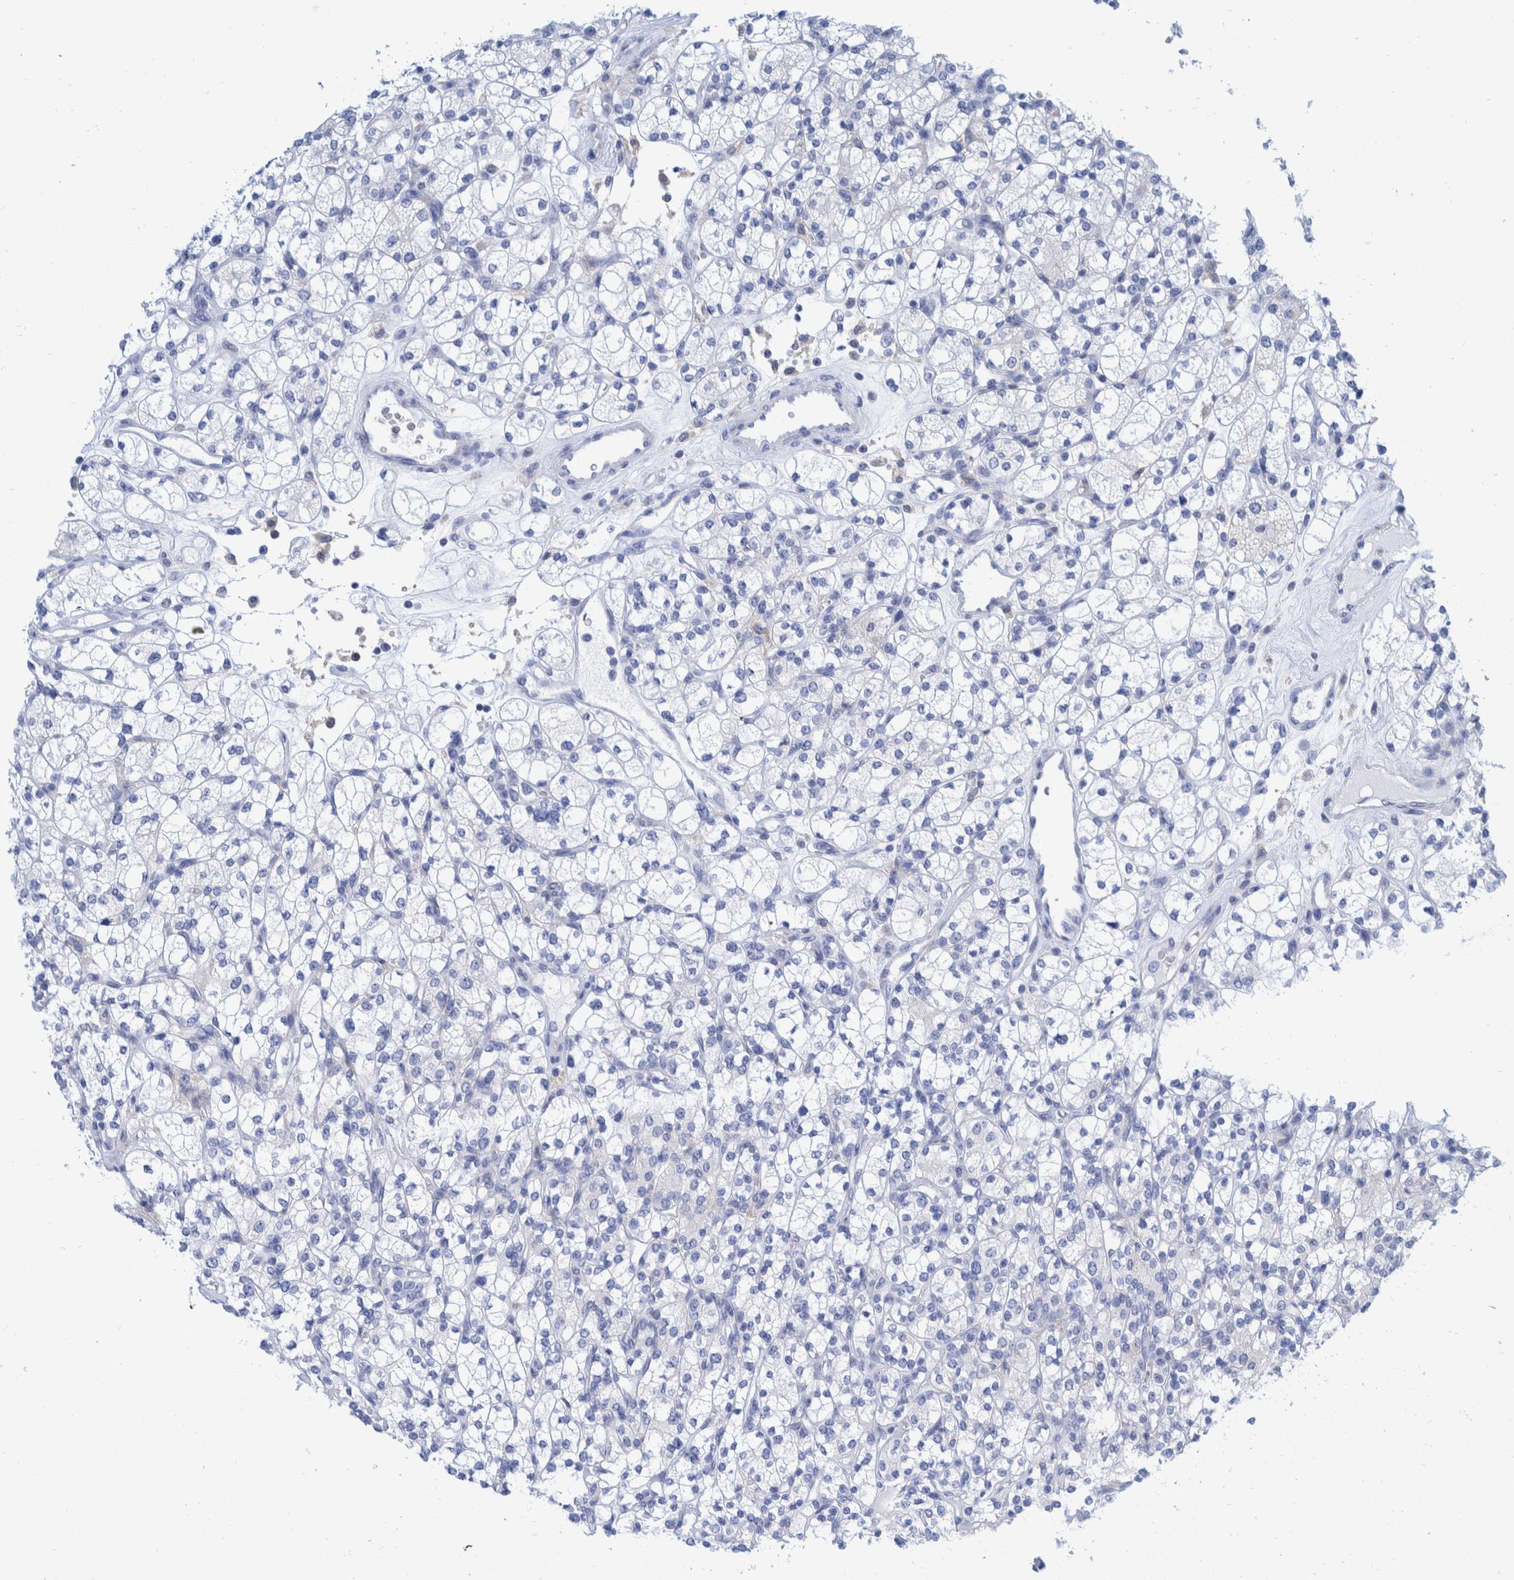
{"staining": {"intensity": "negative", "quantity": "none", "location": "none"}, "tissue": "renal cancer", "cell_type": "Tumor cells", "image_type": "cancer", "snomed": [{"axis": "morphology", "description": "Adenocarcinoma, NOS"}, {"axis": "topography", "description": "Kidney"}], "caption": "Tumor cells are negative for protein expression in human renal cancer (adenocarcinoma).", "gene": "KRT14", "patient": {"sex": "male", "age": 77}}